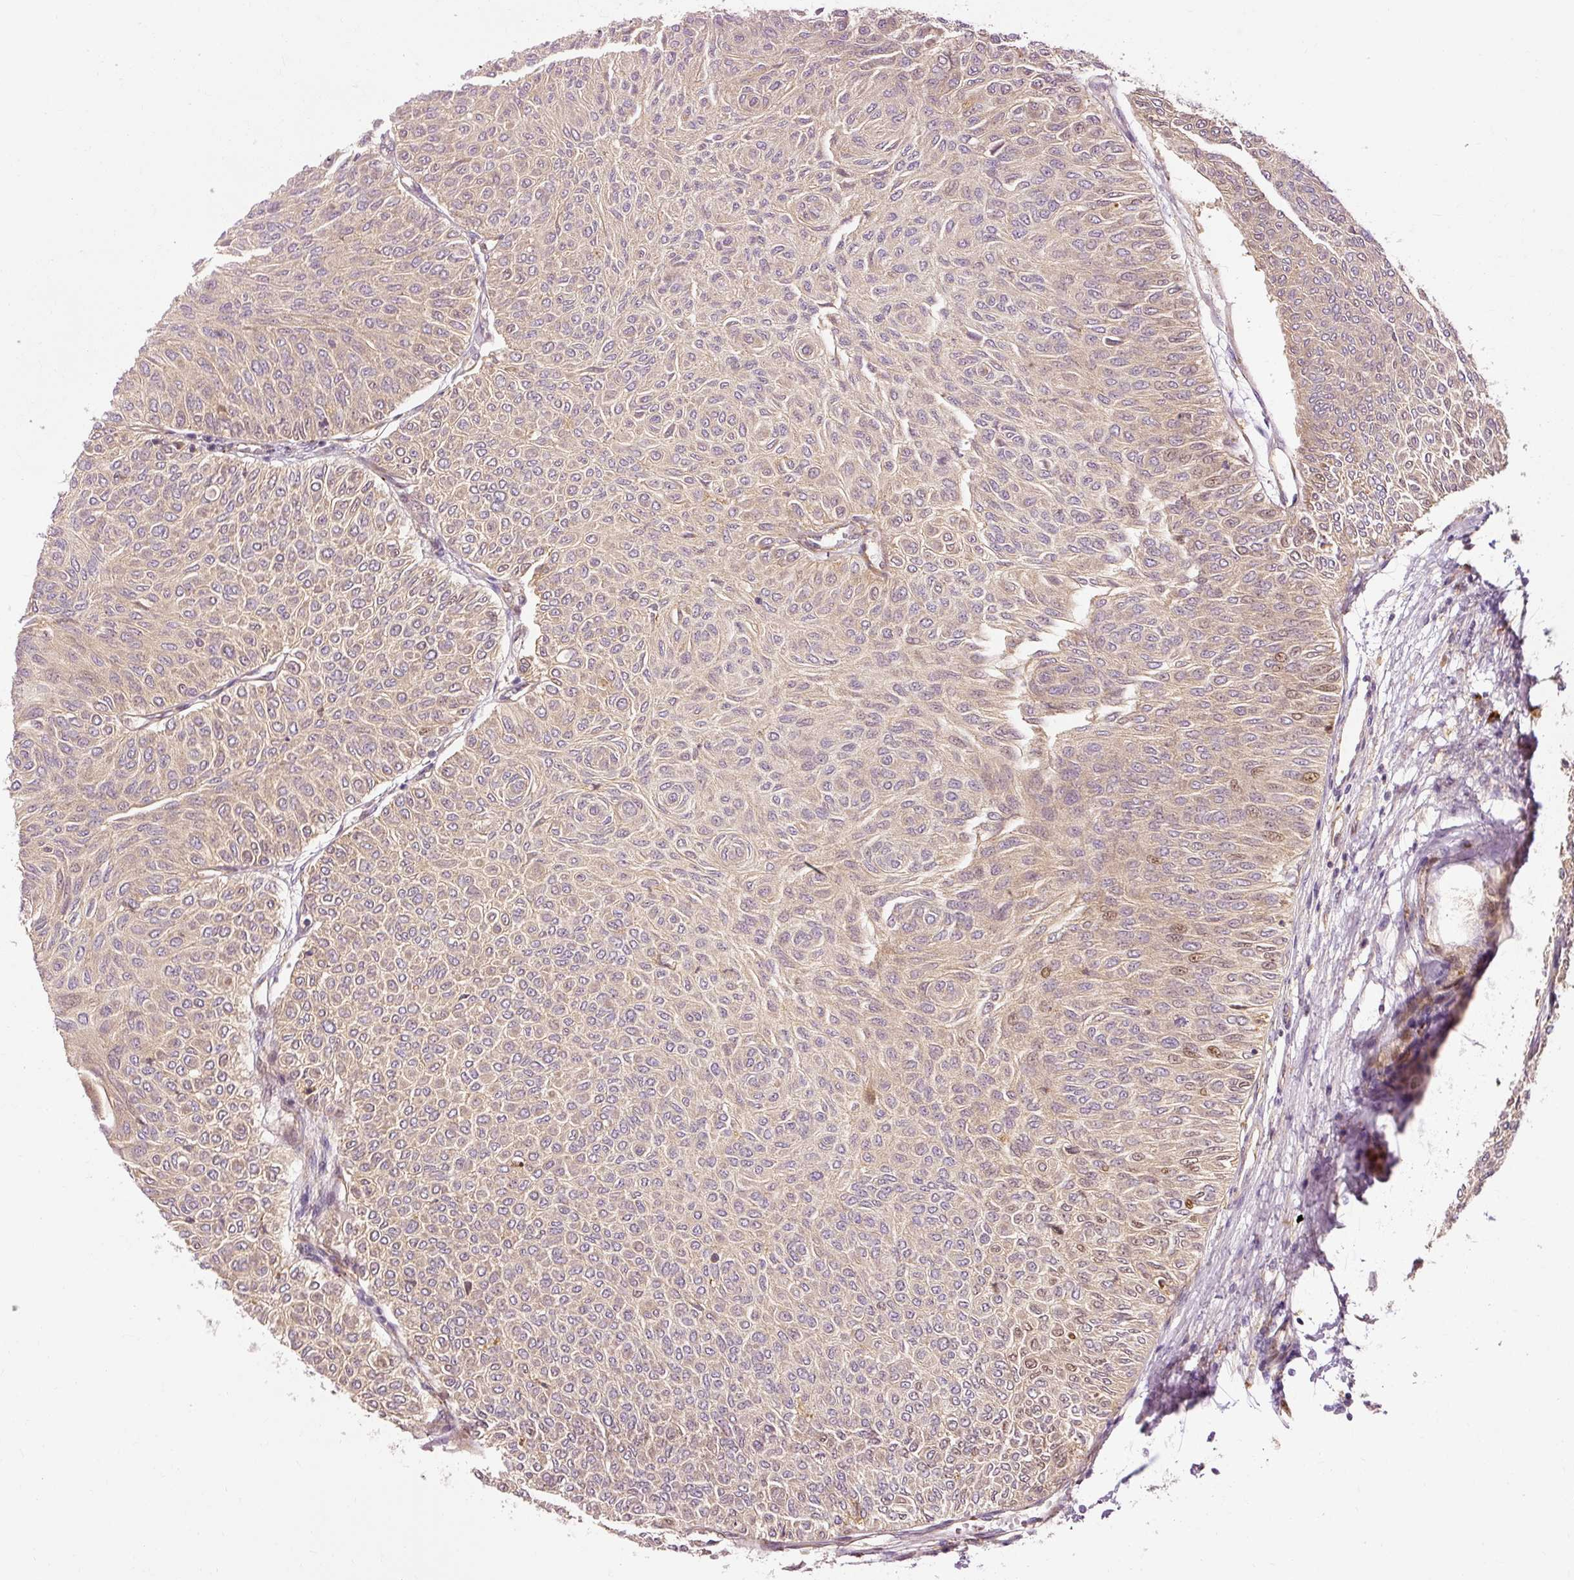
{"staining": {"intensity": "weak", "quantity": ">75%", "location": "cytoplasmic/membranous,nuclear"}, "tissue": "urothelial cancer", "cell_type": "Tumor cells", "image_type": "cancer", "snomed": [{"axis": "morphology", "description": "Urothelial carcinoma, Low grade"}, {"axis": "topography", "description": "Urinary bladder"}], "caption": "Brown immunohistochemical staining in low-grade urothelial carcinoma shows weak cytoplasmic/membranous and nuclear expression in about >75% of tumor cells.", "gene": "NAPA", "patient": {"sex": "male", "age": 78}}